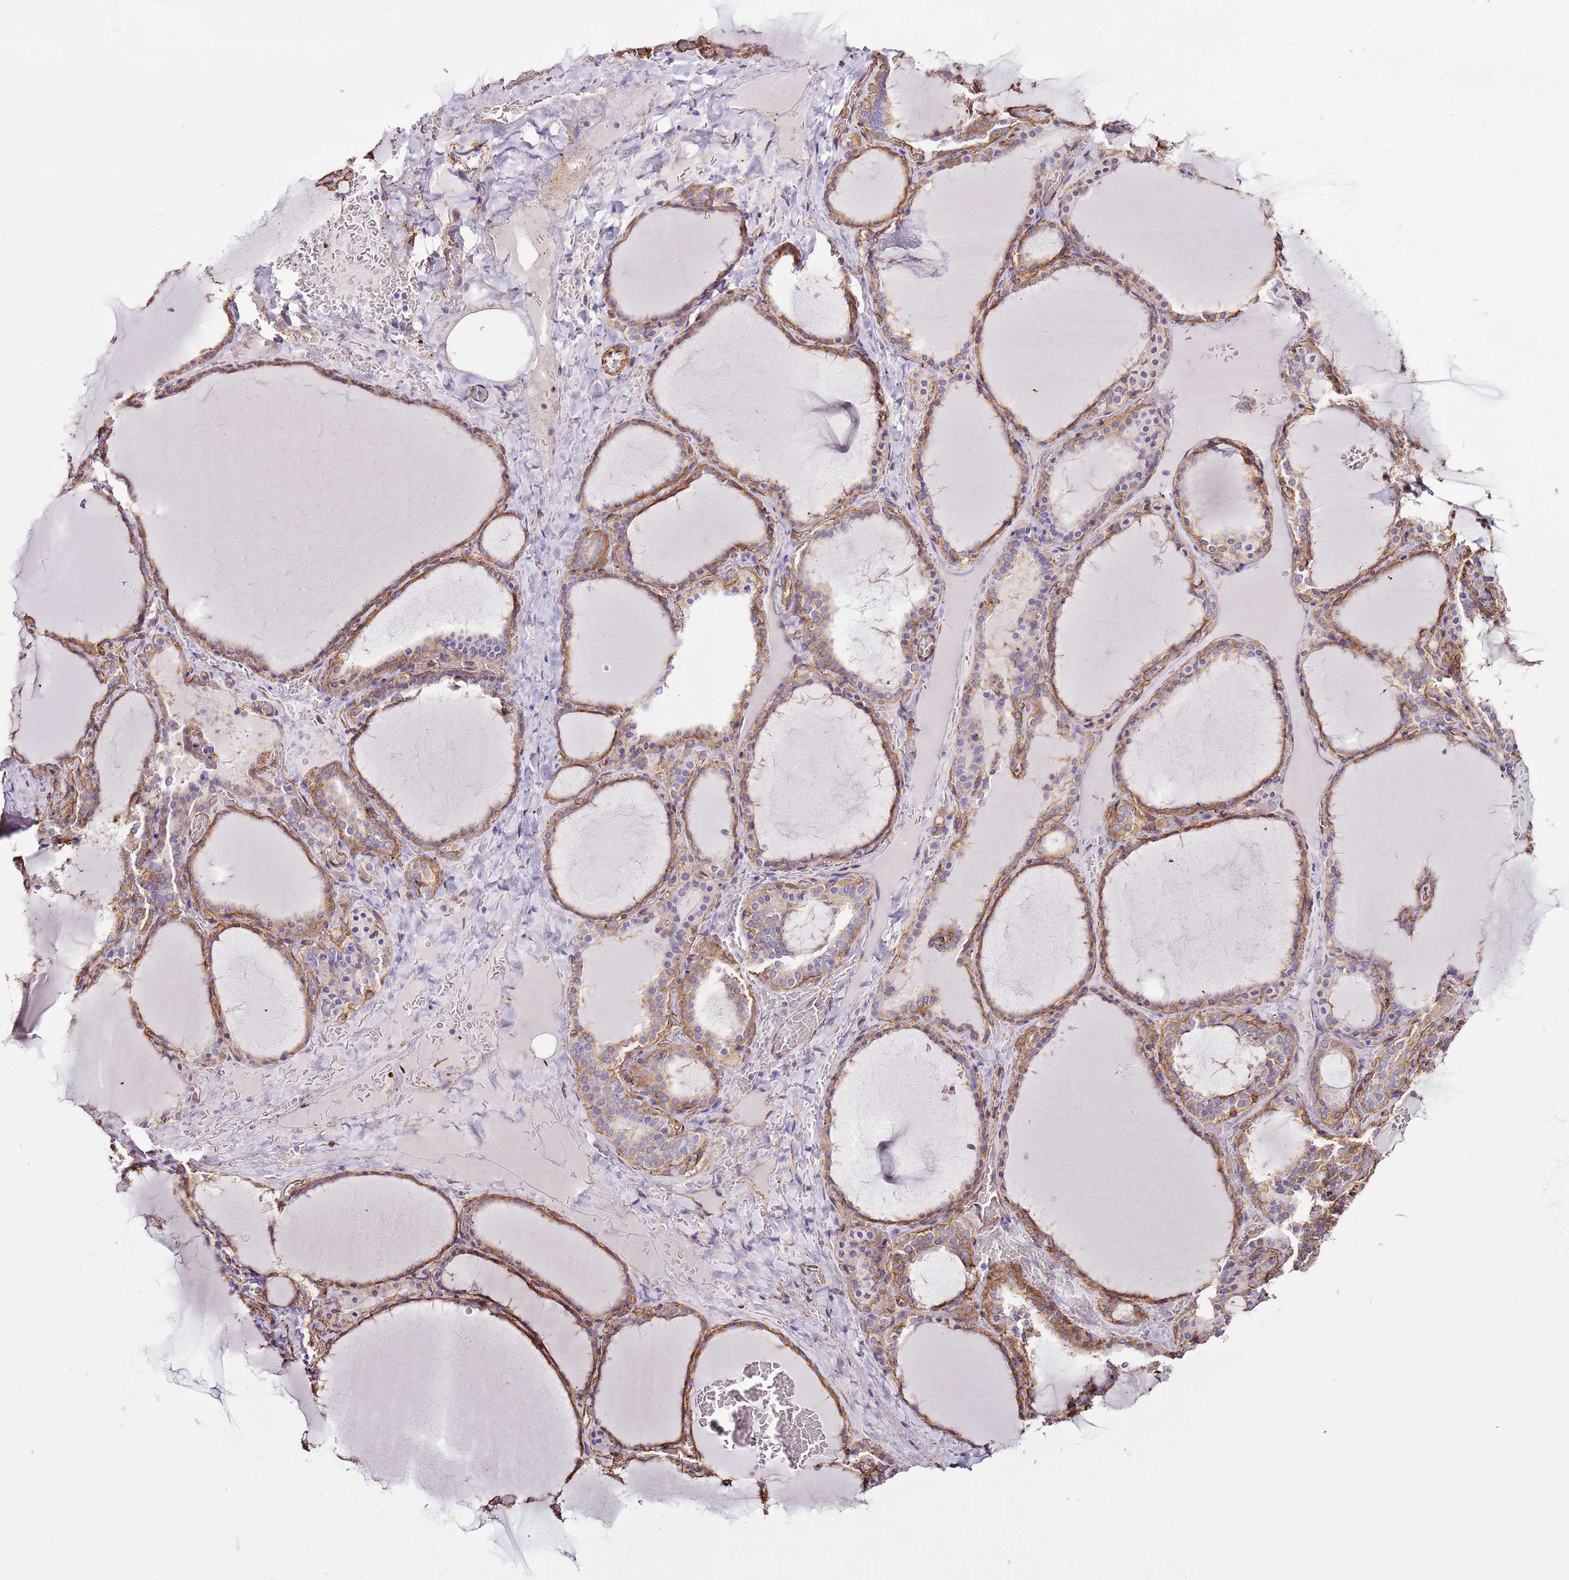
{"staining": {"intensity": "moderate", "quantity": ">75%", "location": "cytoplasmic/membranous"}, "tissue": "thyroid gland", "cell_type": "Glandular cells", "image_type": "normal", "snomed": [{"axis": "morphology", "description": "Normal tissue, NOS"}, {"axis": "topography", "description": "Thyroid gland"}], "caption": "Glandular cells exhibit medium levels of moderate cytoplasmic/membranous staining in about >75% of cells in normal human thyroid gland. (DAB (3,3'-diaminobenzidine) IHC, brown staining for protein, blue staining for nuclei).", "gene": "CTDSPL", "patient": {"sex": "female", "age": 39}}